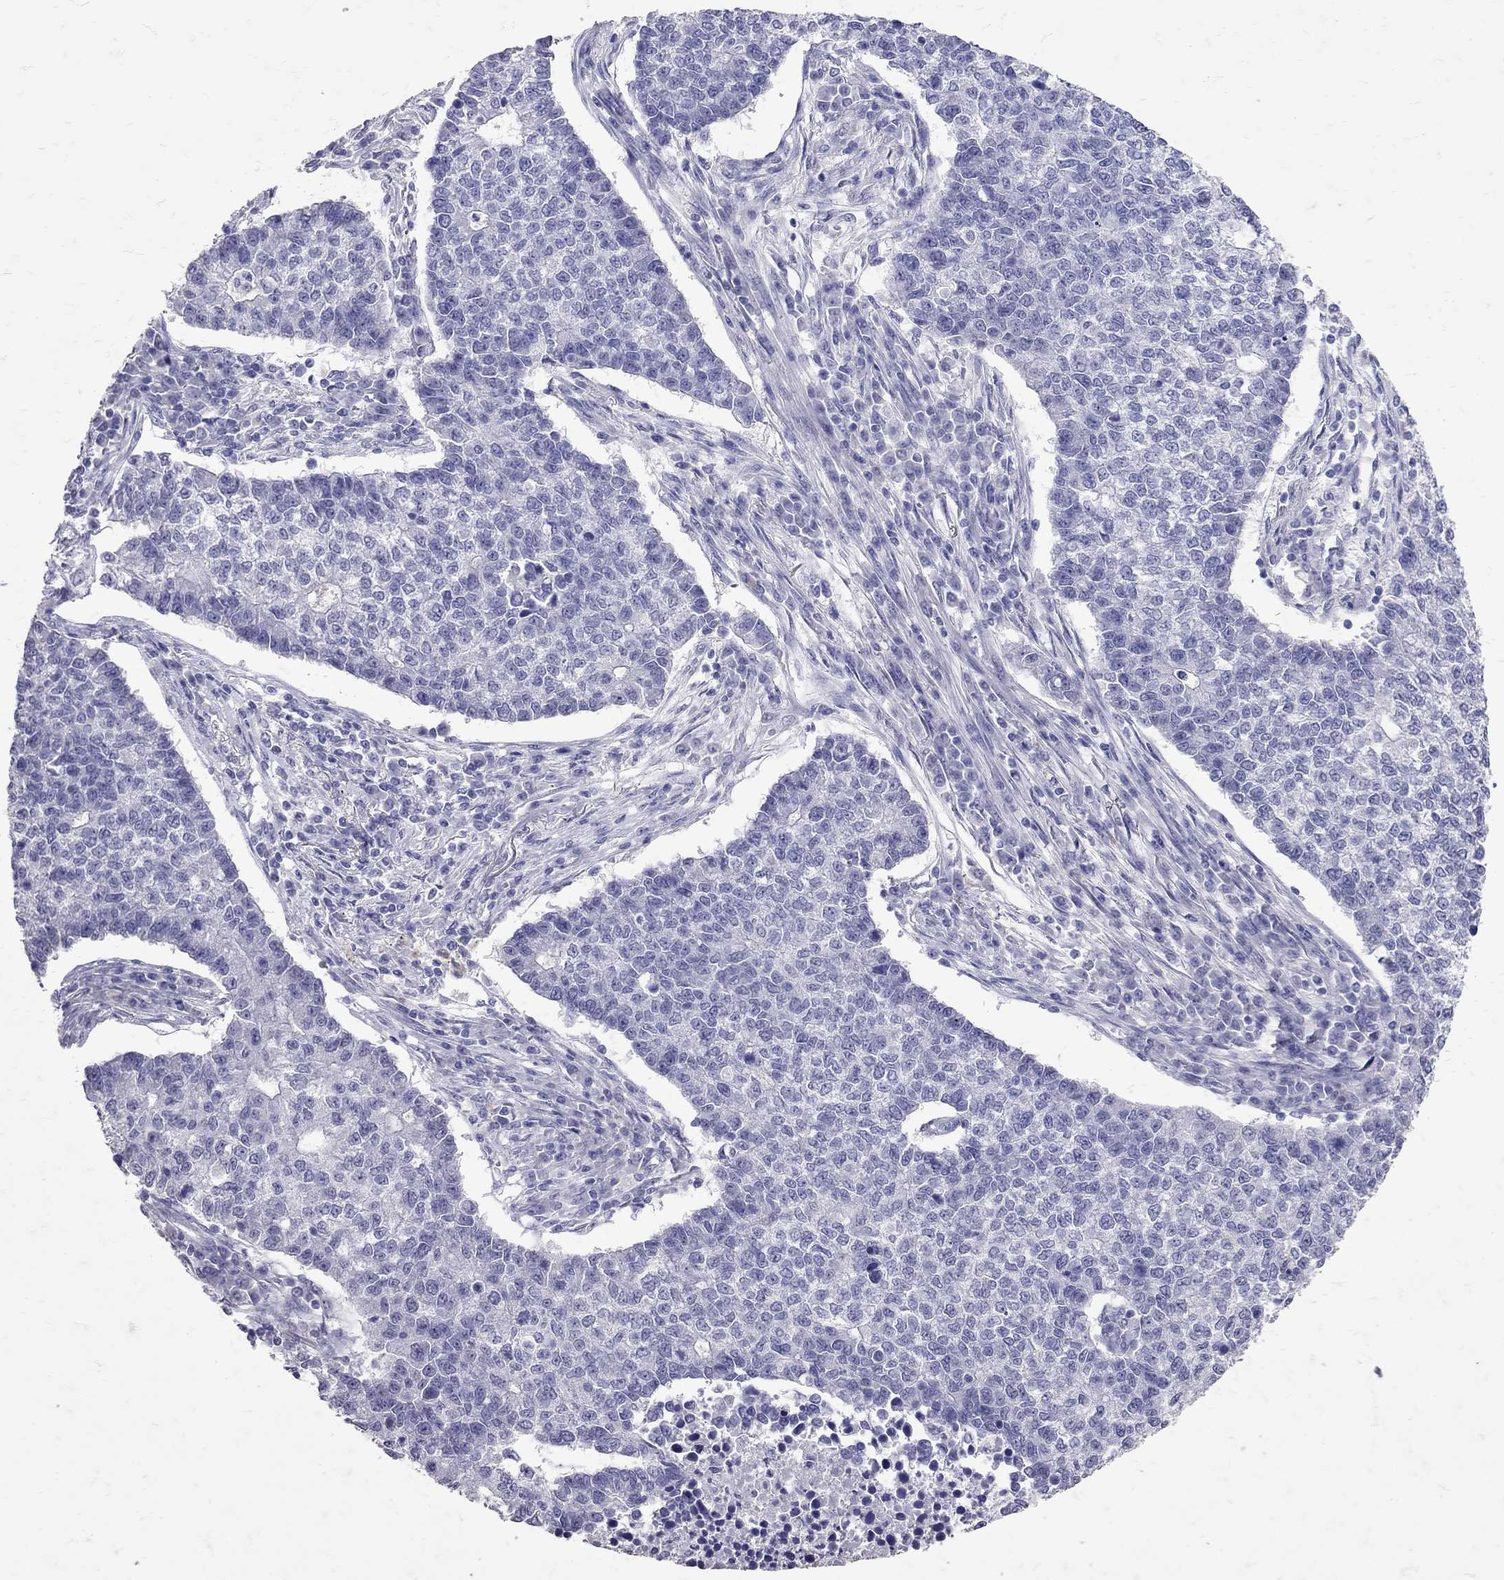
{"staining": {"intensity": "negative", "quantity": "none", "location": "none"}, "tissue": "lung cancer", "cell_type": "Tumor cells", "image_type": "cancer", "snomed": [{"axis": "morphology", "description": "Adenocarcinoma, NOS"}, {"axis": "topography", "description": "Lung"}], "caption": "A high-resolution histopathology image shows immunohistochemistry (IHC) staining of lung adenocarcinoma, which displays no significant expression in tumor cells.", "gene": "SST", "patient": {"sex": "male", "age": 57}}